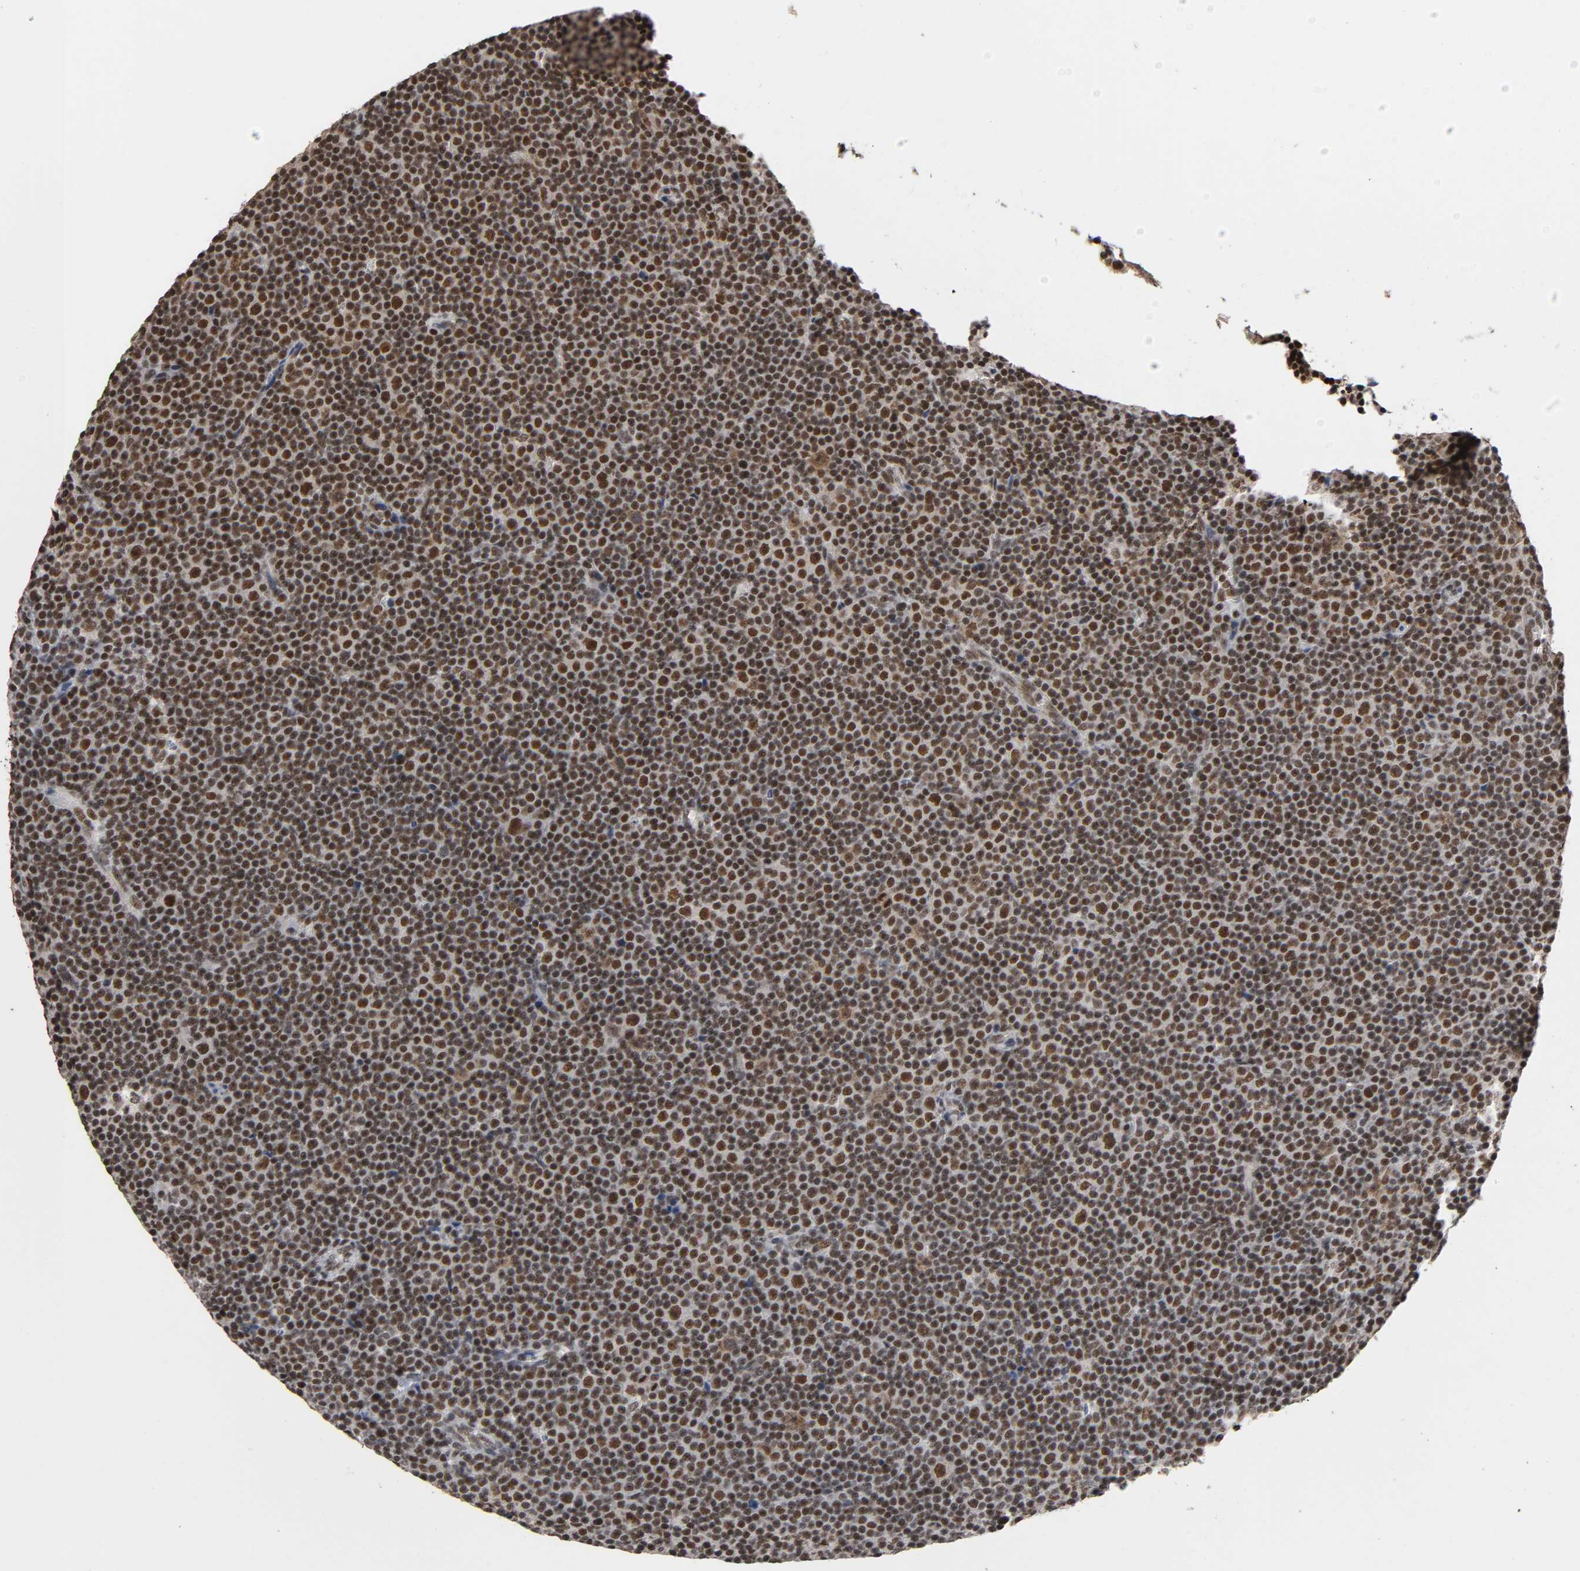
{"staining": {"intensity": "strong", "quantity": ">75%", "location": "cytoplasmic/membranous,nuclear"}, "tissue": "lymphoma", "cell_type": "Tumor cells", "image_type": "cancer", "snomed": [{"axis": "morphology", "description": "Malignant lymphoma, non-Hodgkin's type, Low grade"}, {"axis": "topography", "description": "Lymph node"}], "caption": "IHC staining of low-grade malignant lymphoma, non-Hodgkin's type, which shows high levels of strong cytoplasmic/membranous and nuclear staining in about >75% of tumor cells indicating strong cytoplasmic/membranous and nuclear protein staining. The staining was performed using DAB (3,3'-diaminobenzidine) (brown) for protein detection and nuclei were counterstained in hematoxylin (blue).", "gene": "ZNF384", "patient": {"sex": "female", "age": 67}}